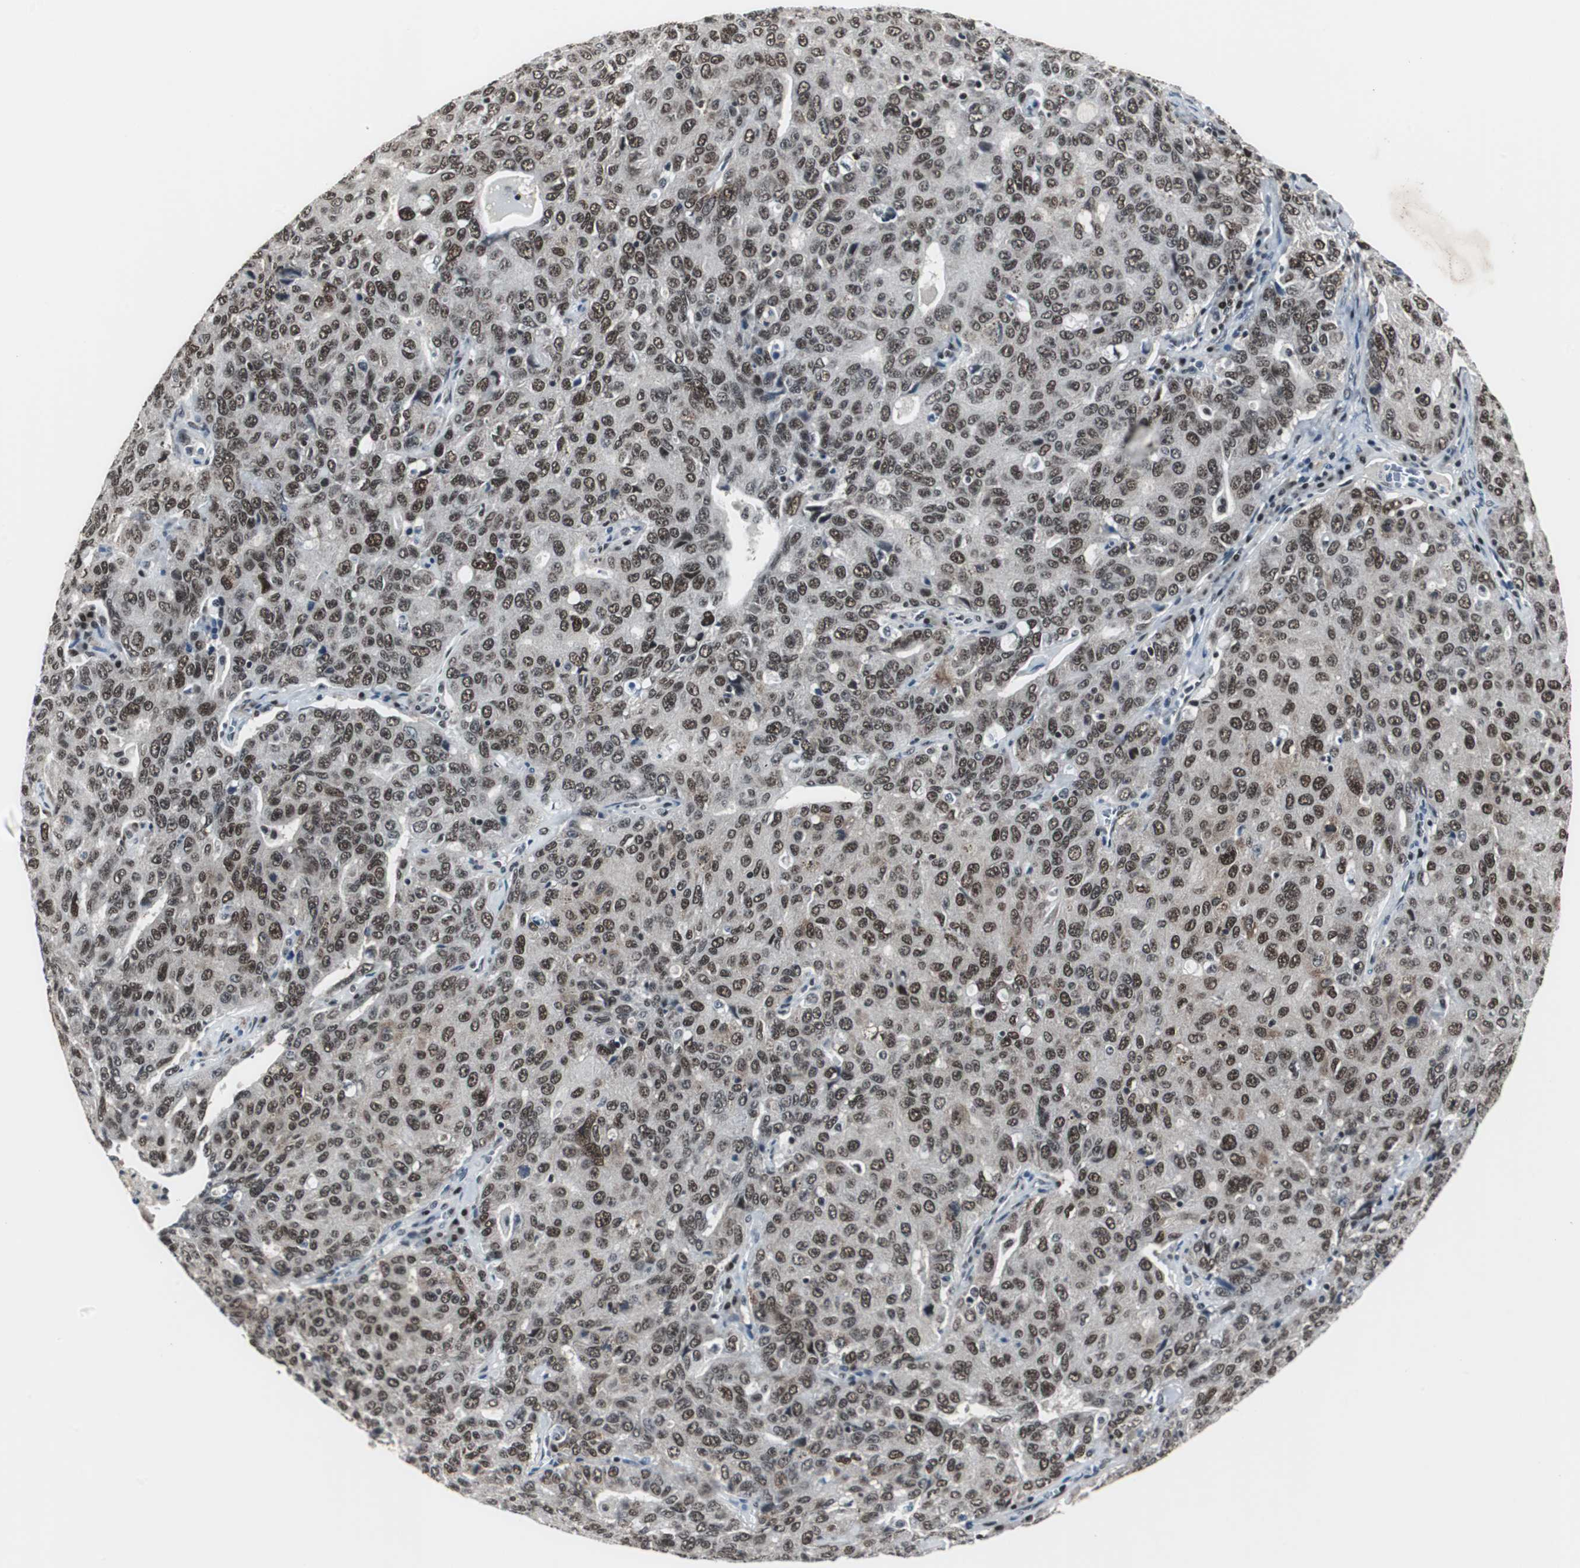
{"staining": {"intensity": "moderate", "quantity": ">75%", "location": "nuclear"}, "tissue": "ovarian cancer", "cell_type": "Tumor cells", "image_type": "cancer", "snomed": [{"axis": "morphology", "description": "Carcinoma, endometroid"}, {"axis": "topography", "description": "Ovary"}], "caption": "Immunohistochemistry (IHC) of ovarian cancer shows medium levels of moderate nuclear expression in approximately >75% of tumor cells.", "gene": "RAD9A", "patient": {"sex": "female", "age": 62}}